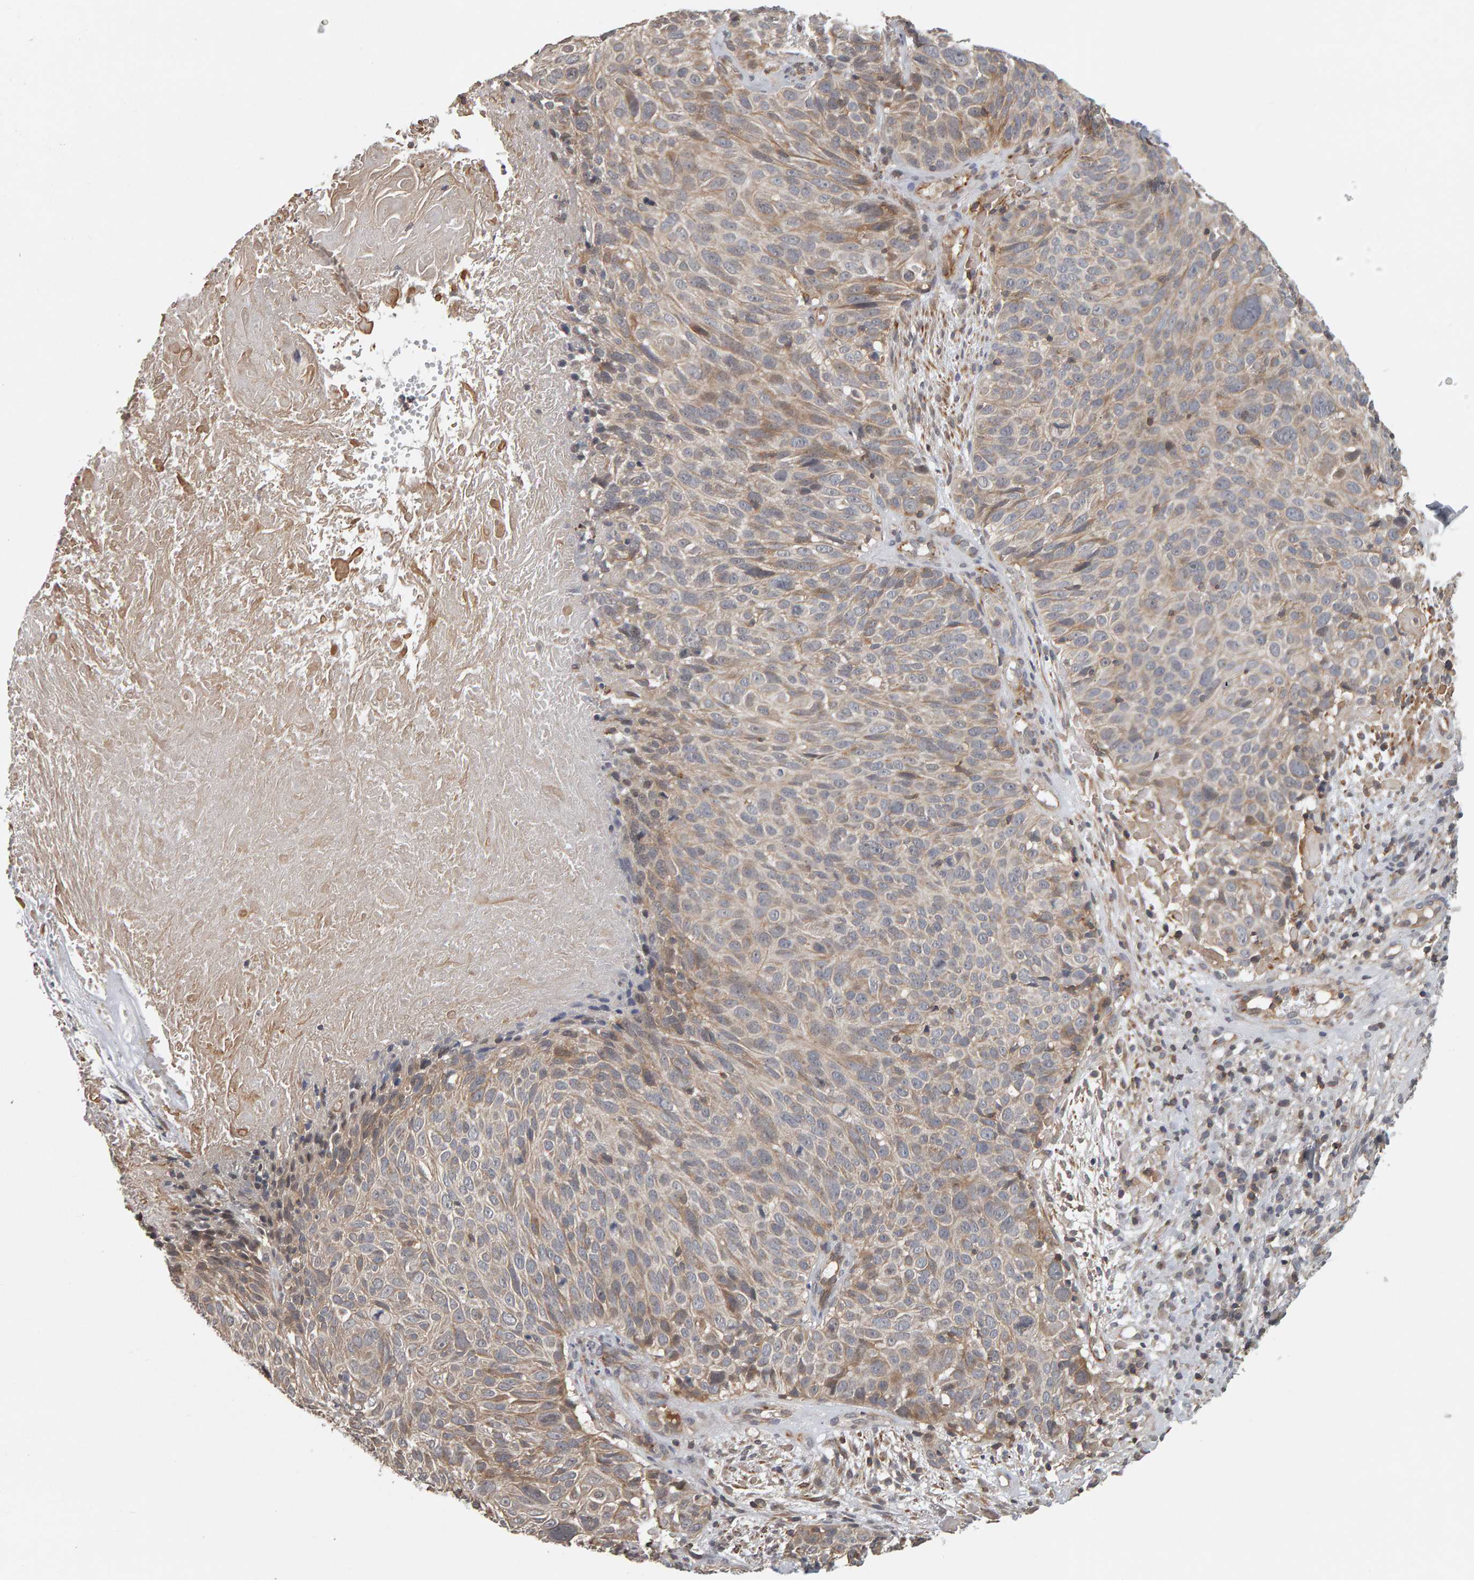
{"staining": {"intensity": "weak", "quantity": "<25%", "location": "cytoplasmic/membranous"}, "tissue": "cervical cancer", "cell_type": "Tumor cells", "image_type": "cancer", "snomed": [{"axis": "morphology", "description": "Squamous cell carcinoma, NOS"}, {"axis": "topography", "description": "Cervix"}], "caption": "Protein analysis of cervical squamous cell carcinoma exhibits no significant expression in tumor cells. (Brightfield microscopy of DAB immunohistochemistry at high magnification).", "gene": "TEFM", "patient": {"sex": "female", "age": 74}}